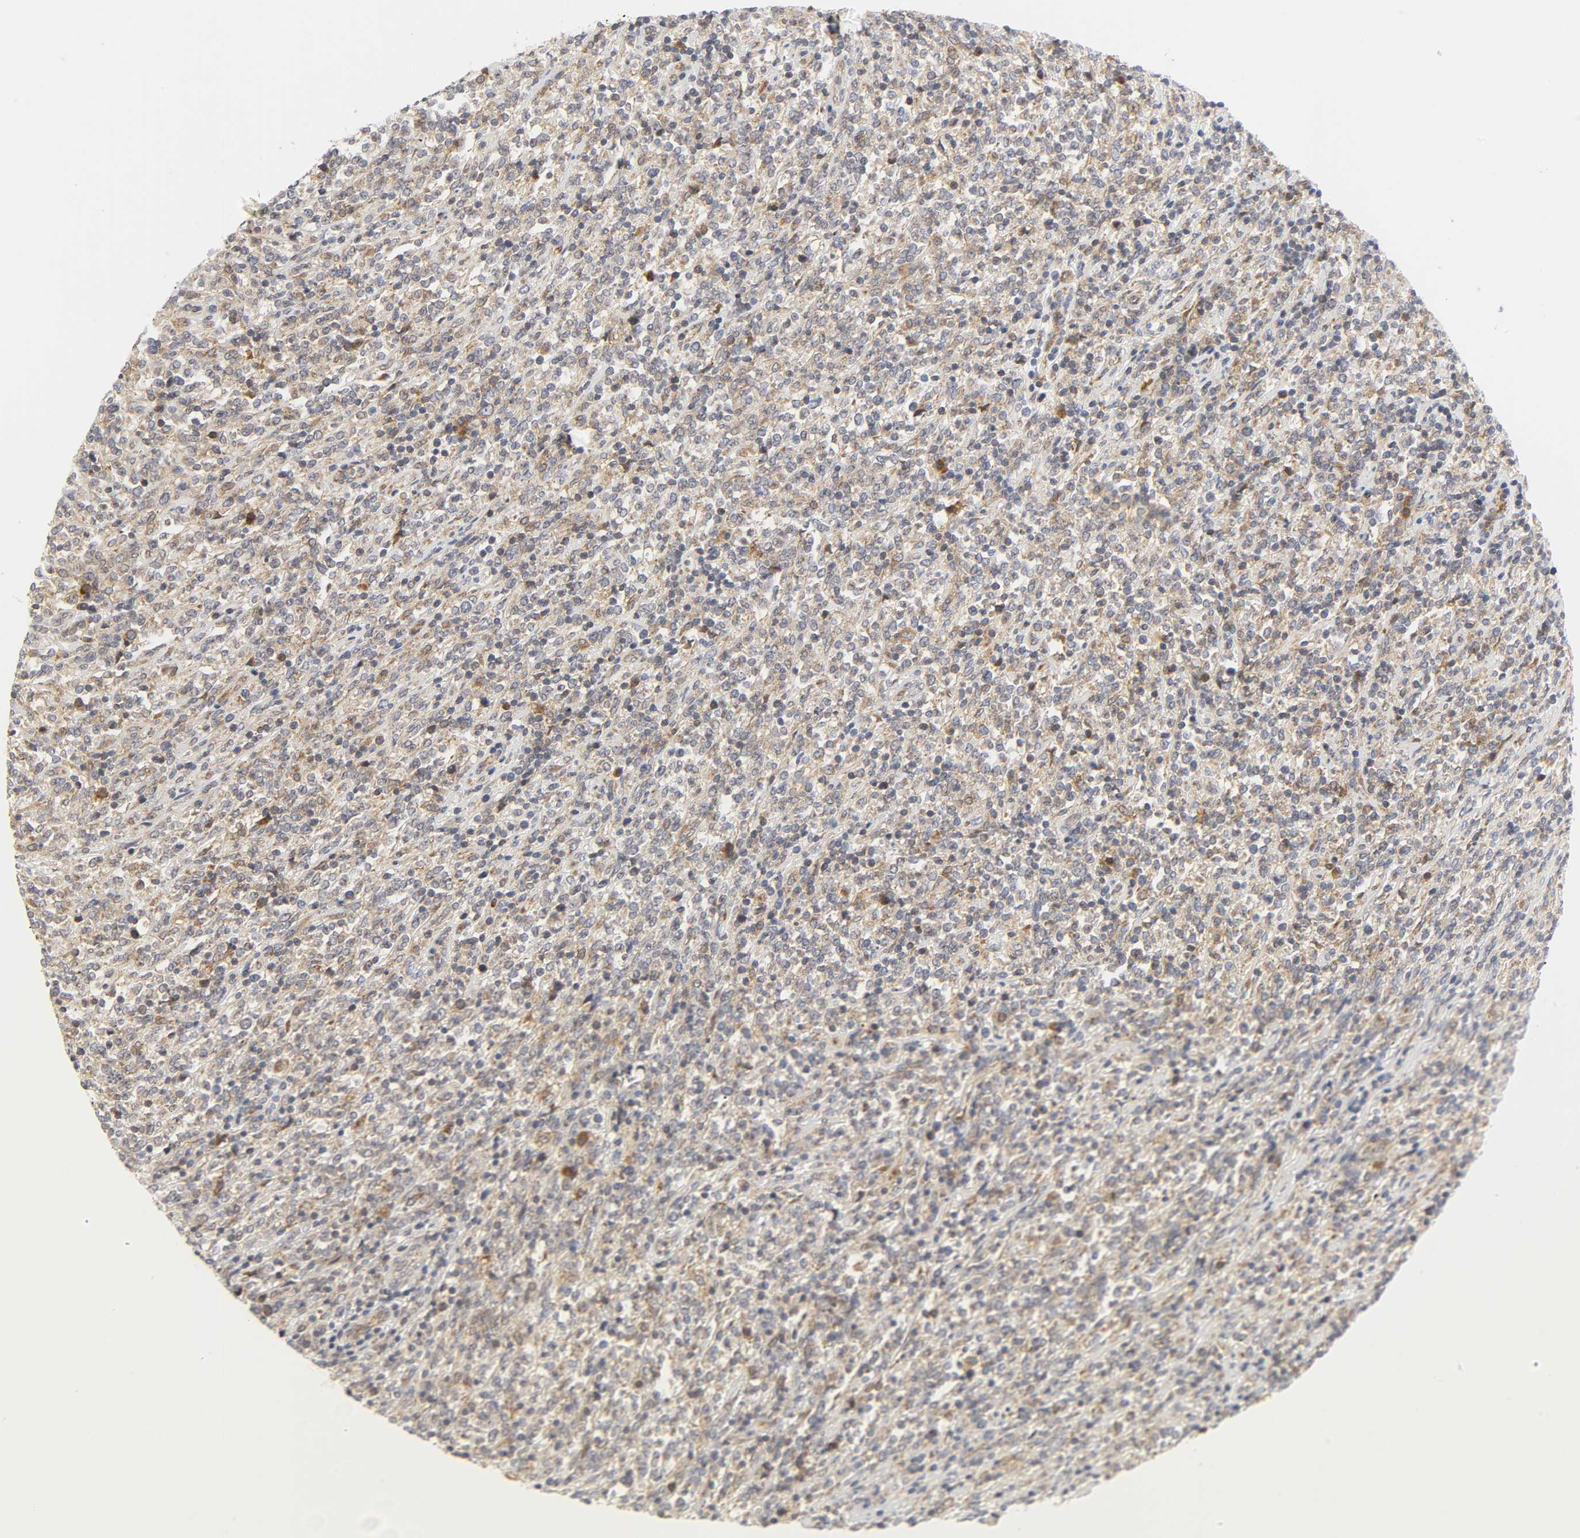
{"staining": {"intensity": "moderate", "quantity": ">75%", "location": "cytoplasmic/membranous"}, "tissue": "lymphoma", "cell_type": "Tumor cells", "image_type": "cancer", "snomed": [{"axis": "morphology", "description": "Malignant lymphoma, non-Hodgkin's type, High grade"}, {"axis": "topography", "description": "Soft tissue"}], "caption": "Immunohistochemical staining of human high-grade malignant lymphoma, non-Hodgkin's type exhibits moderate cytoplasmic/membranous protein staining in approximately >75% of tumor cells.", "gene": "BAX", "patient": {"sex": "male", "age": 18}}